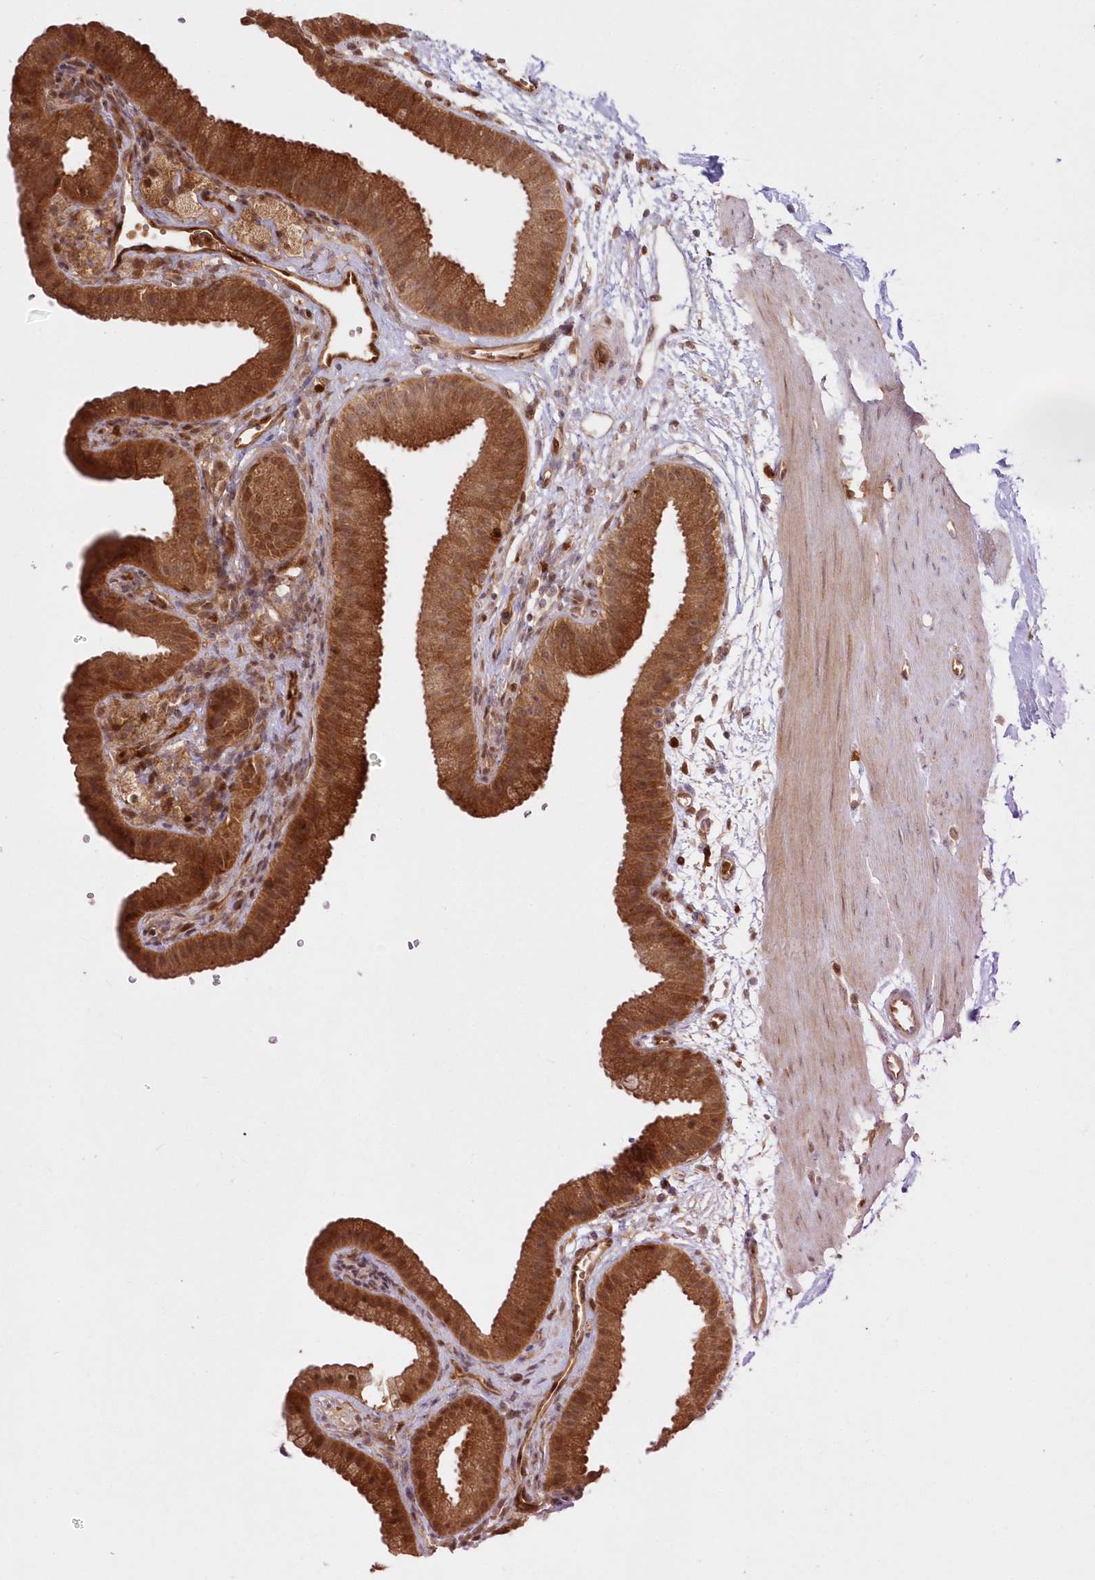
{"staining": {"intensity": "strong", "quantity": ">75%", "location": "cytoplasmic/membranous"}, "tissue": "gallbladder", "cell_type": "Glandular cells", "image_type": "normal", "snomed": [{"axis": "morphology", "description": "Normal tissue, NOS"}, {"axis": "topography", "description": "Gallbladder"}], "caption": "Strong cytoplasmic/membranous protein staining is appreciated in about >75% of glandular cells in gallbladder.", "gene": "GBE1", "patient": {"sex": "female", "age": 64}}